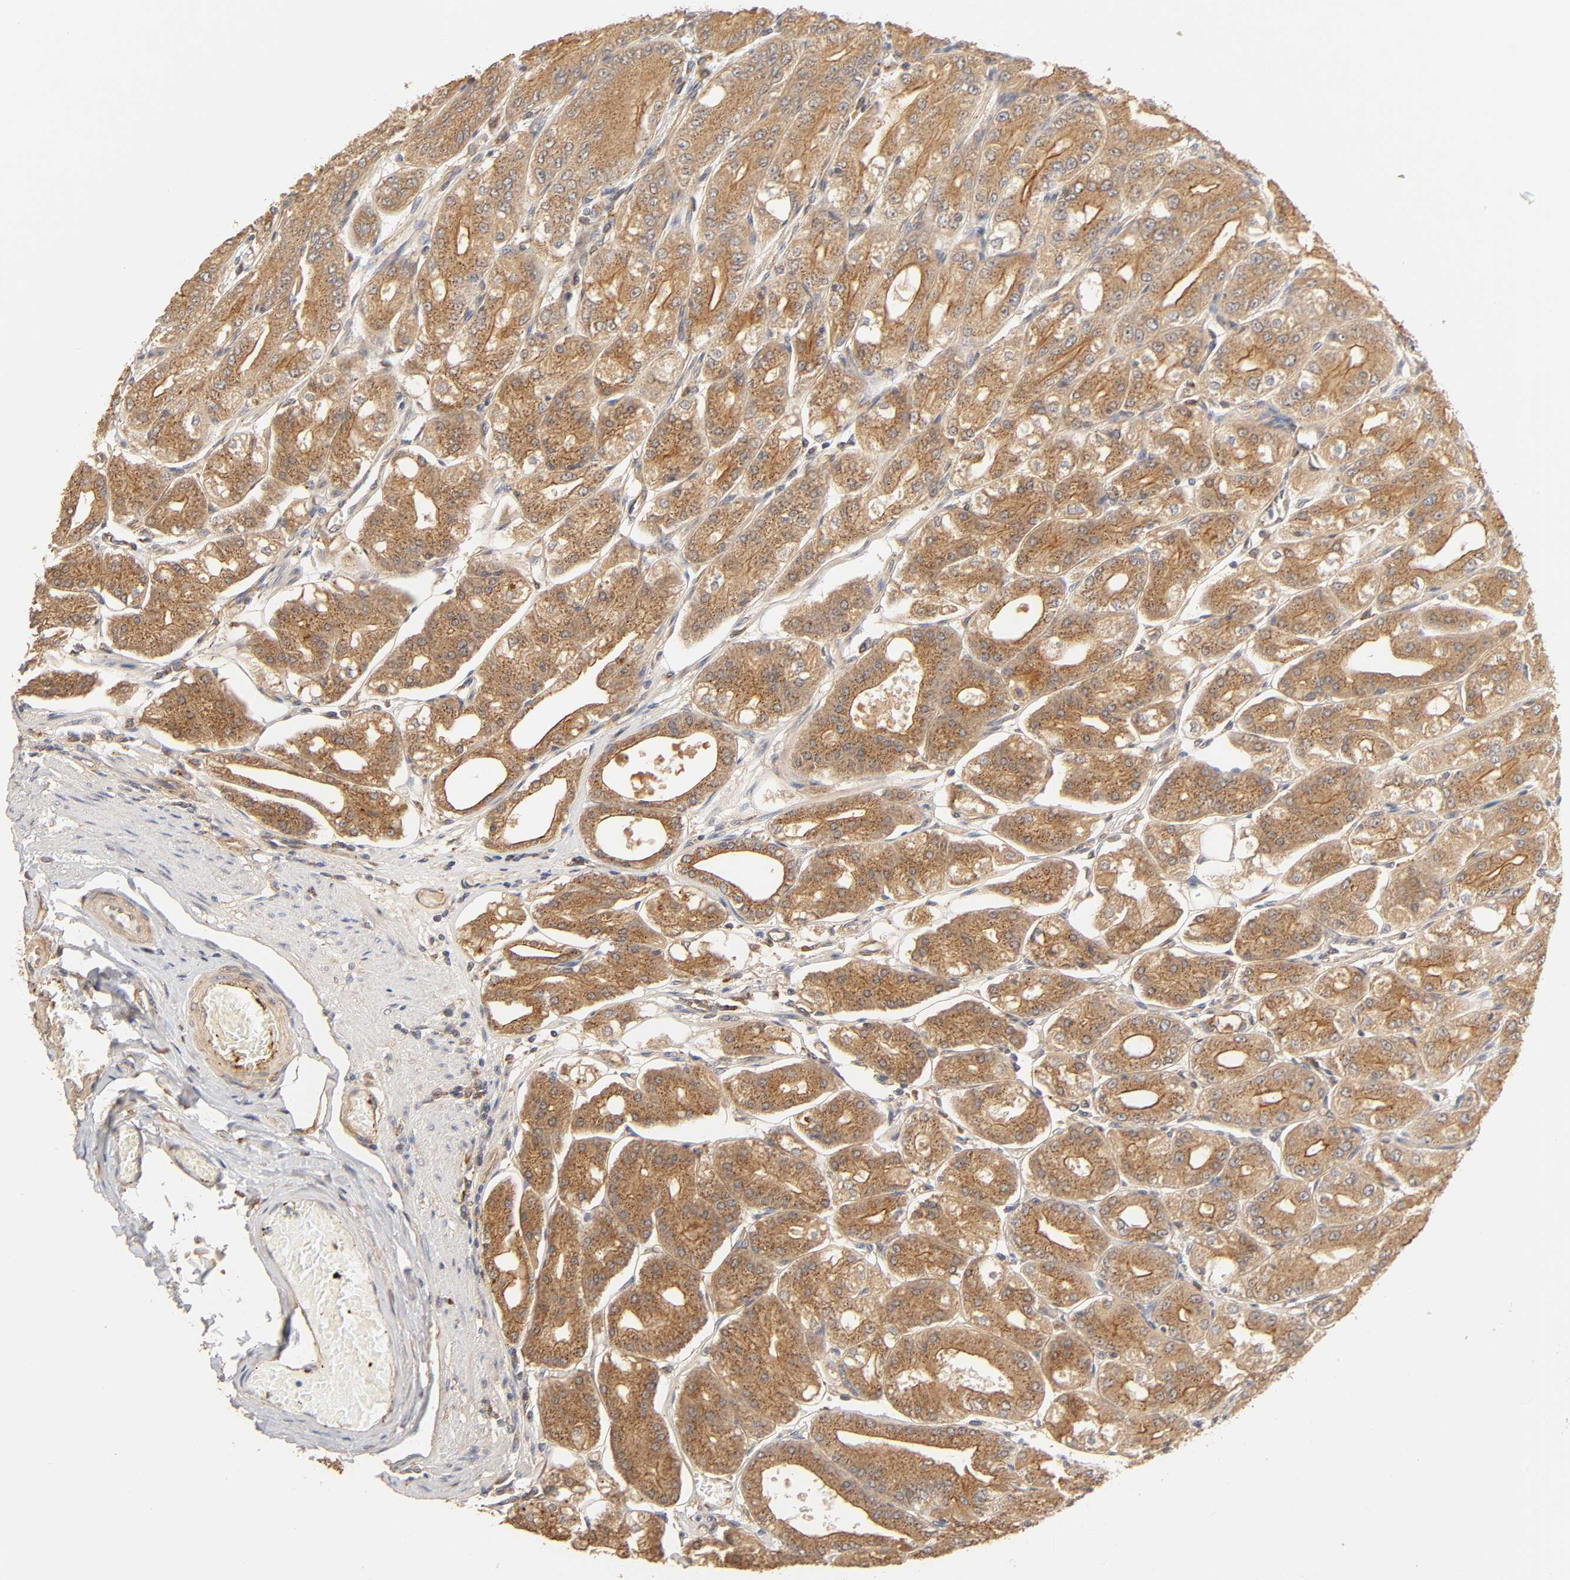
{"staining": {"intensity": "strong", "quantity": ">75%", "location": "cytoplasmic/membranous"}, "tissue": "stomach", "cell_type": "Glandular cells", "image_type": "normal", "snomed": [{"axis": "morphology", "description": "Normal tissue, NOS"}, {"axis": "topography", "description": "Stomach, lower"}], "caption": "Immunohistochemical staining of unremarkable stomach reveals >75% levels of strong cytoplasmic/membranous protein expression in approximately >75% of glandular cells.", "gene": "EPS8", "patient": {"sex": "male", "age": 71}}